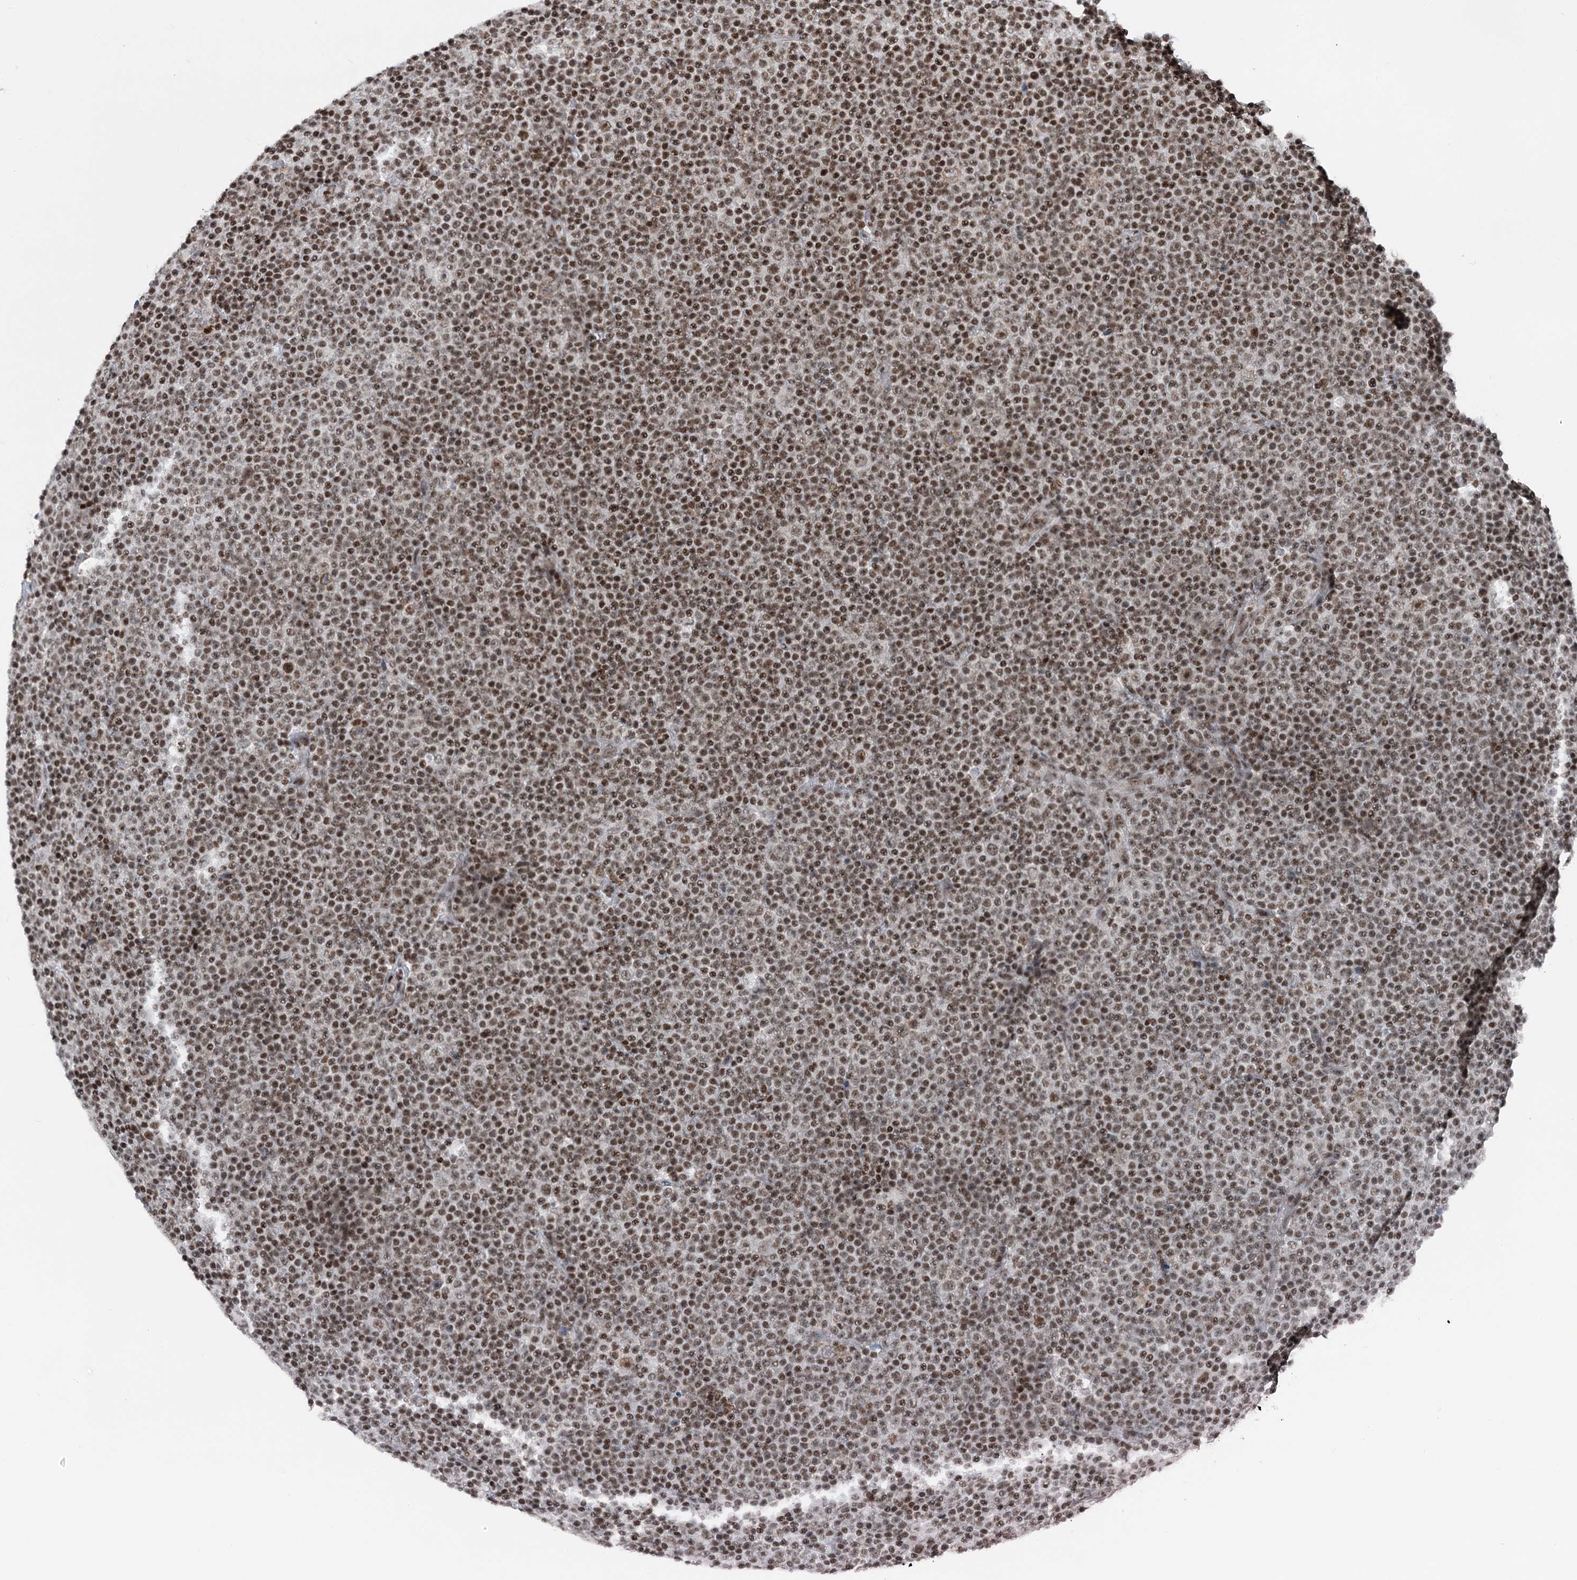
{"staining": {"intensity": "moderate", "quantity": ">75%", "location": "nuclear"}, "tissue": "lymphoma", "cell_type": "Tumor cells", "image_type": "cancer", "snomed": [{"axis": "morphology", "description": "Malignant lymphoma, non-Hodgkin's type, Low grade"}, {"axis": "topography", "description": "Lymph node"}], "caption": "This is an image of immunohistochemistry (IHC) staining of low-grade malignant lymphoma, non-Hodgkin's type, which shows moderate staining in the nuclear of tumor cells.", "gene": "CGGBP1", "patient": {"sex": "female", "age": 67}}